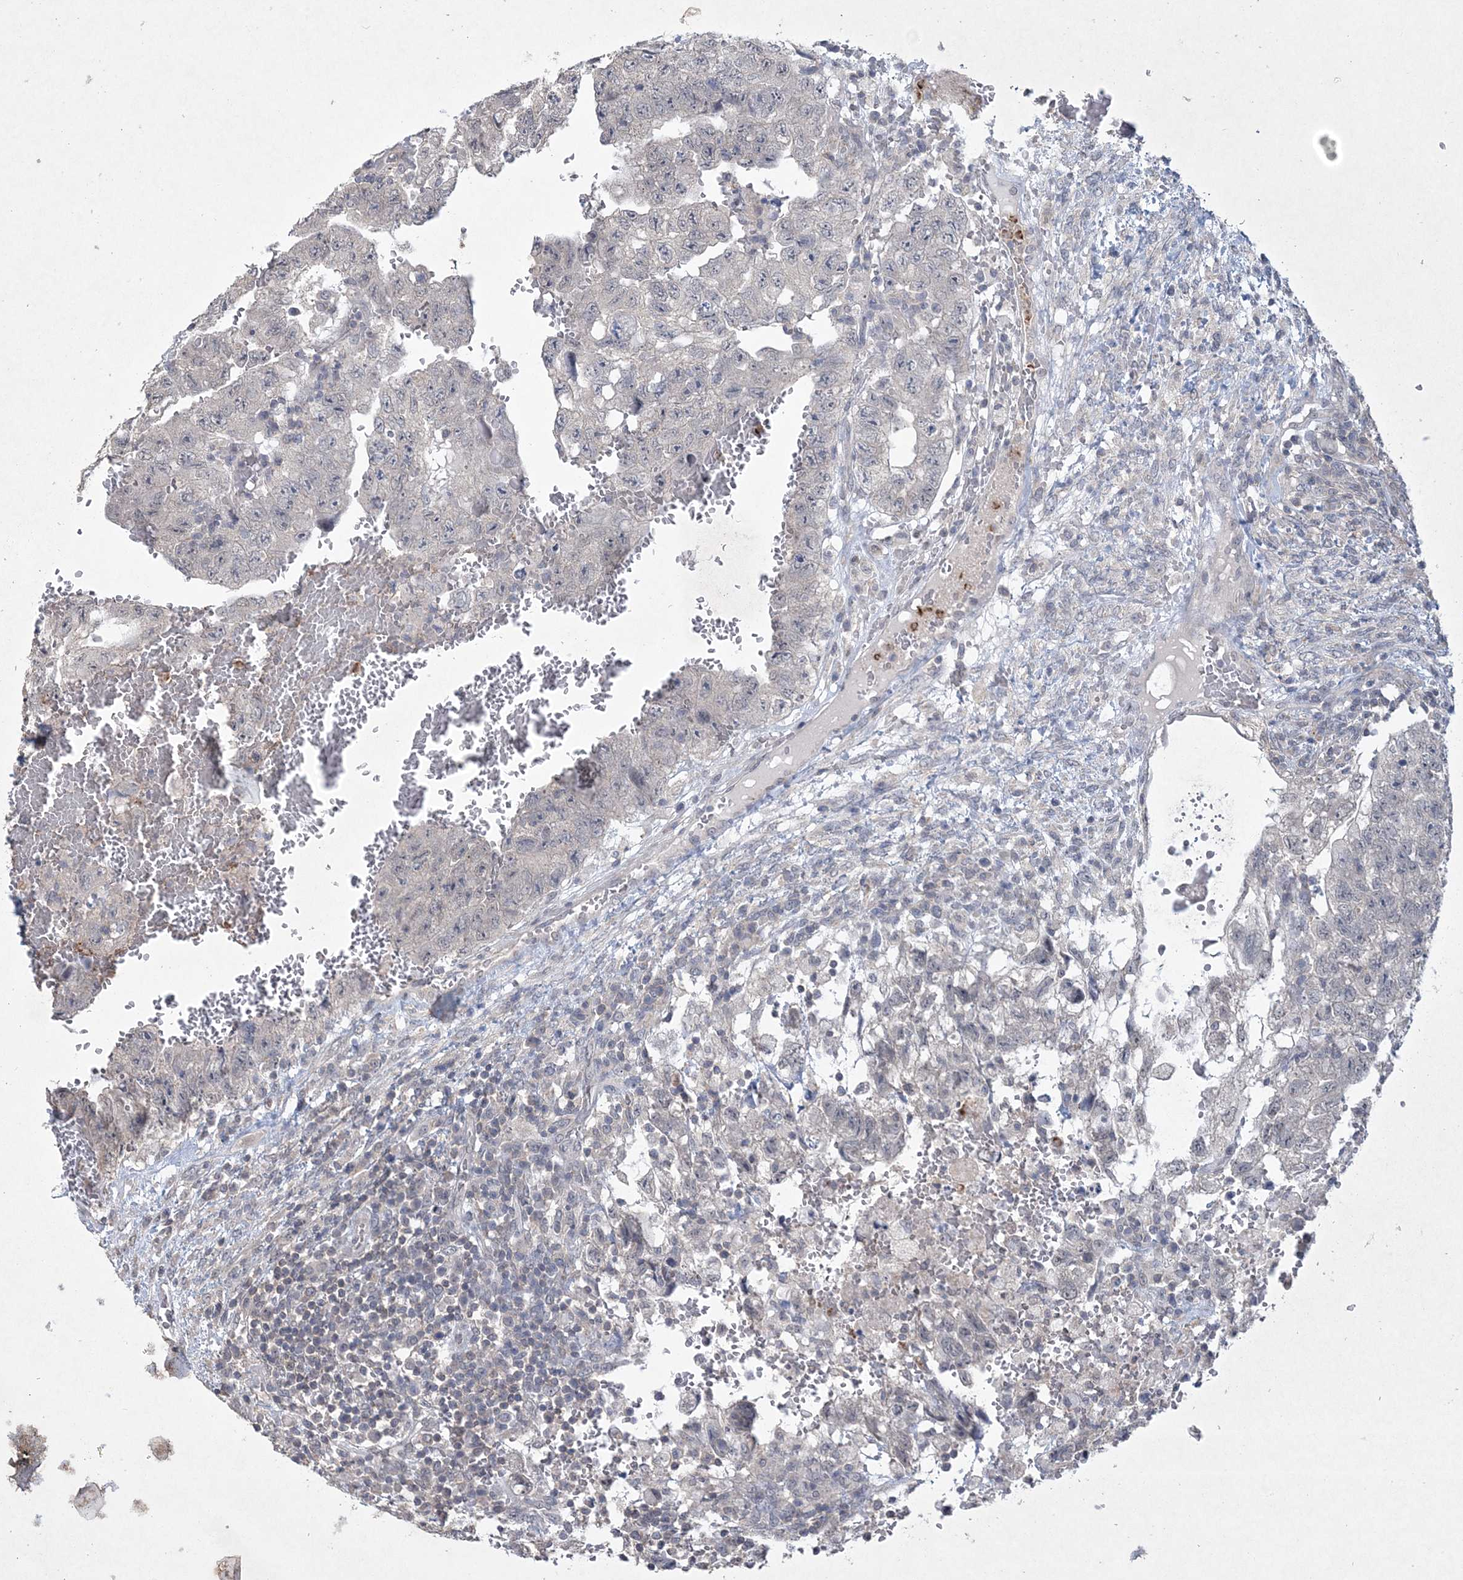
{"staining": {"intensity": "negative", "quantity": "none", "location": "none"}, "tissue": "testis cancer", "cell_type": "Tumor cells", "image_type": "cancer", "snomed": [{"axis": "morphology", "description": "Carcinoma, Embryonal, NOS"}, {"axis": "topography", "description": "Testis"}], "caption": "Tumor cells show no significant protein staining in embryonal carcinoma (testis). (DAB immunohistochemistry (IHC) with hematoxylin counter stain).", "gene": "DPCD", "patient": {"sex": "male", "age": 36}}